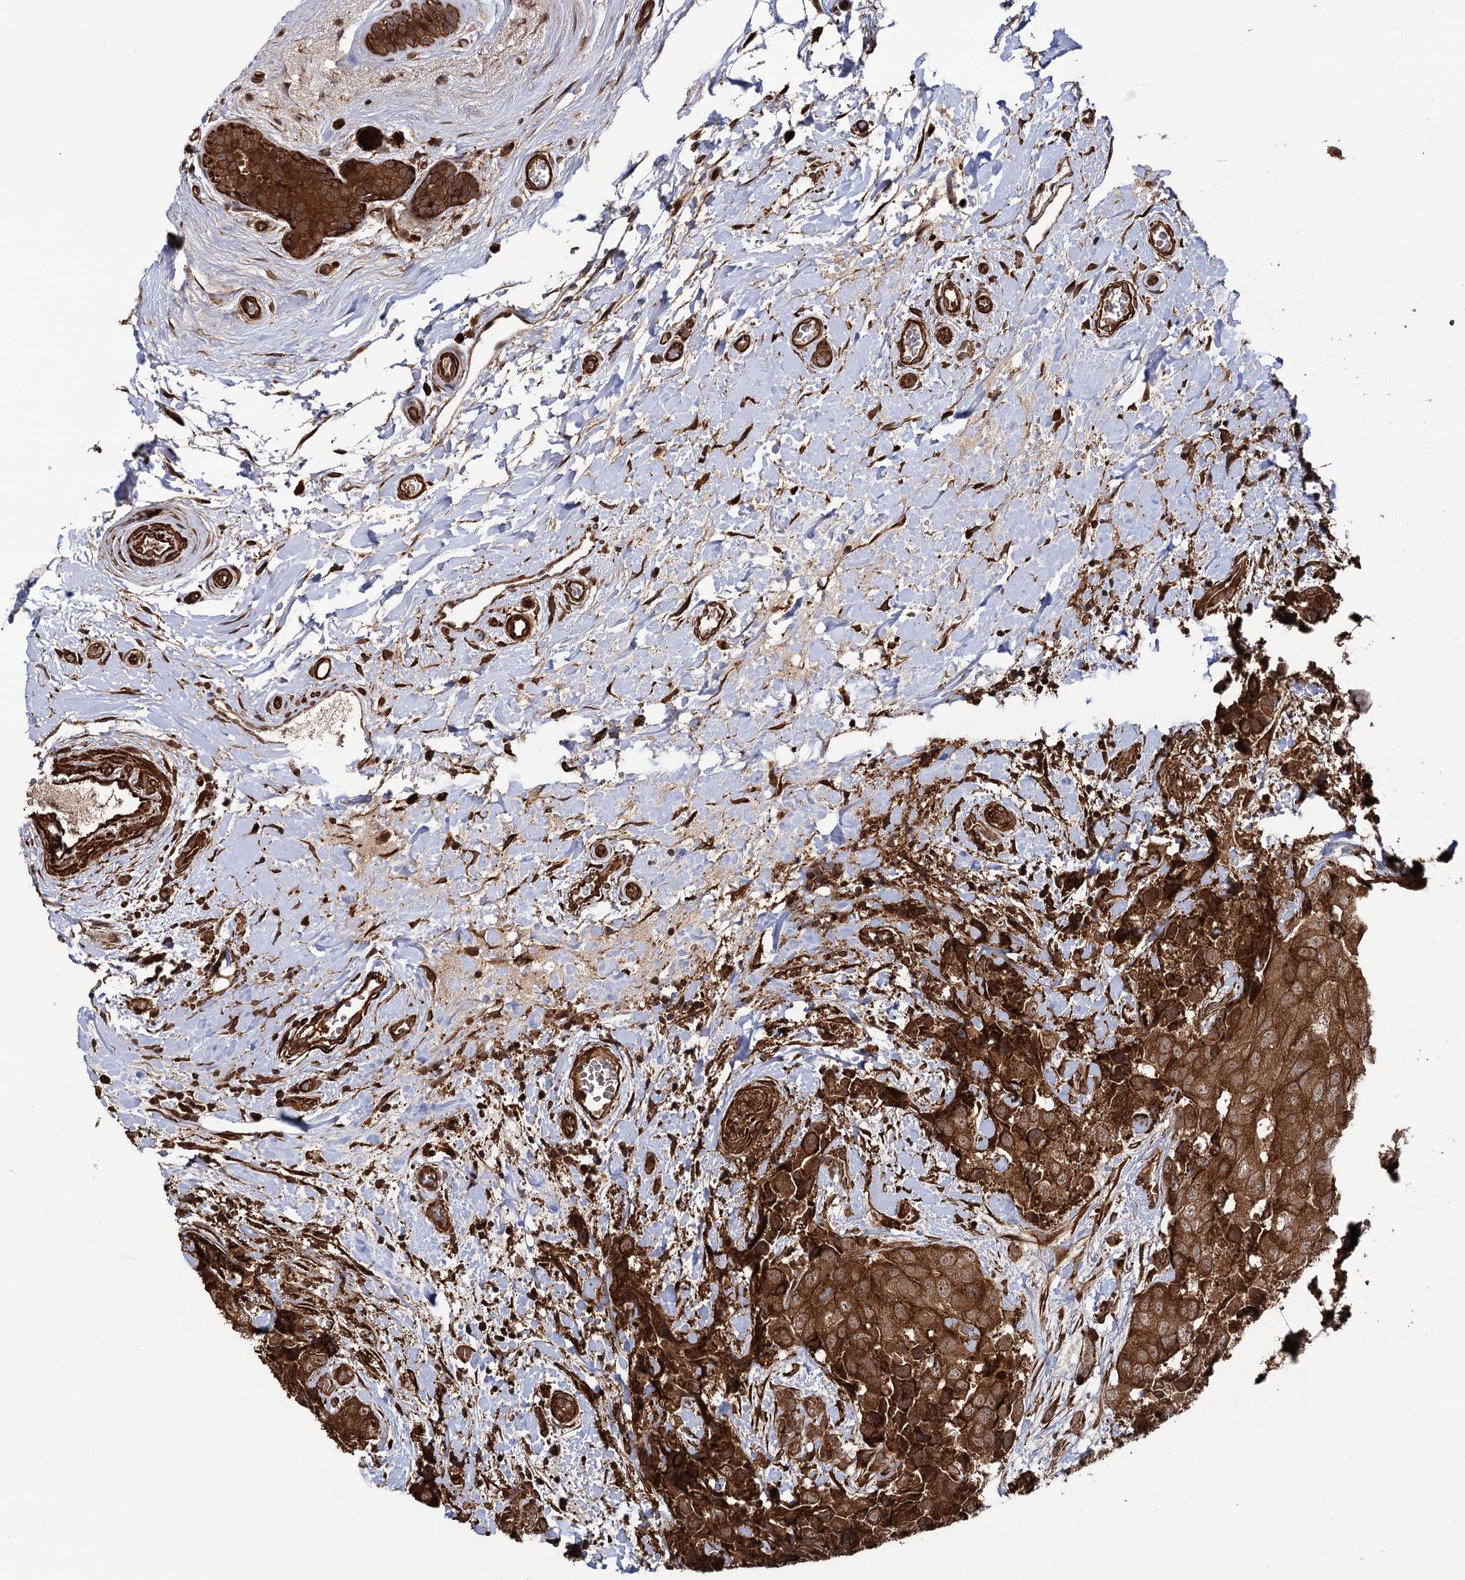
{"staining": {"intensity": "strong", "quantity": ">75%", "location": "cytoplasmic/membranous"}, "tissue": "breast cancer", "cell_type": "Tumor cells", "image_type": "cancer", "snomed": [{"axis": "morphology", "description": "Duct carcinoma"}, {"axis": "topography", "description": "Breast"}], "caption": "This is a micrograph of immunohistochemistry staining of invasive ductal carcinoma (breast), which shows strong expression in the cytoplasmic/membranous of tumor cells.", "gene": "ATP8B4", "patient": {"sex": "female", "age": 62}}